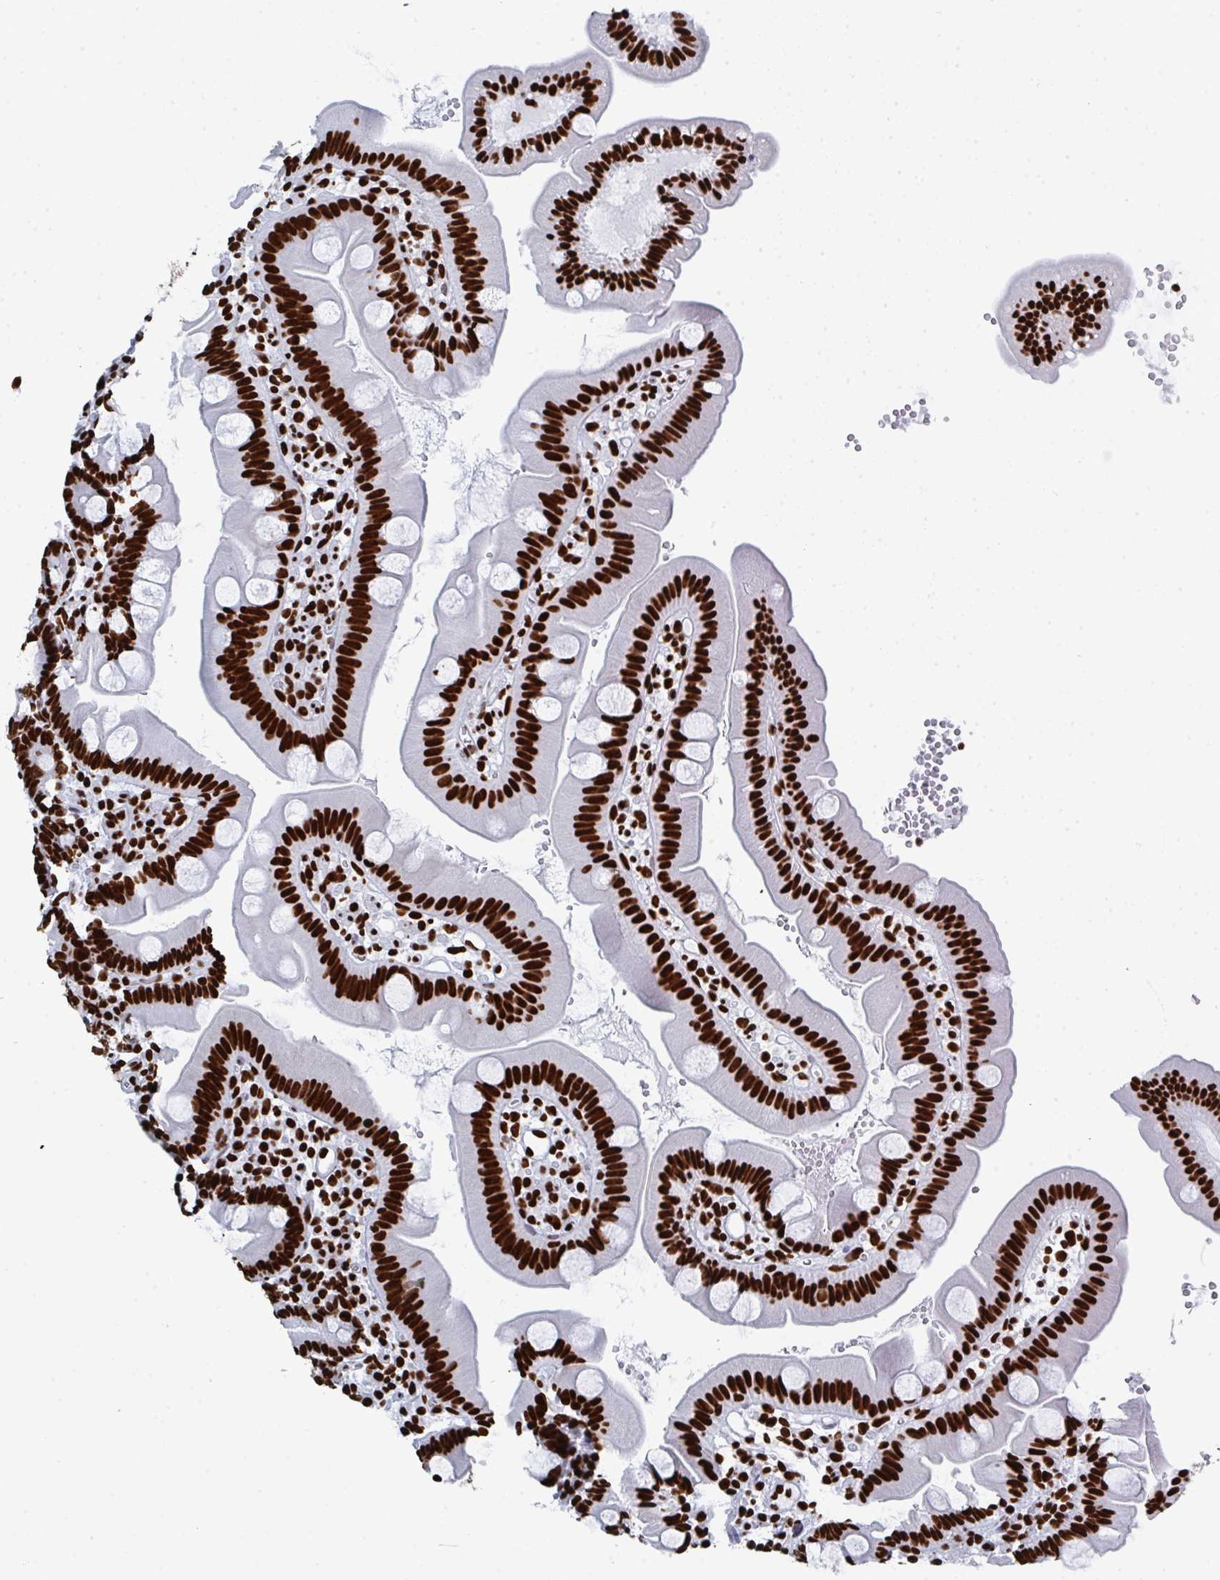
{"staining": {"intensity": "strong", "quantity": ">75%", "location": "nuclear"}, "tissue": "small intestine", "cell_type": "Glandular cells", "image_type": "normal", "snomed": [{"axis": "morphology", "description": "Normal tissue, NOS"}, {"axis": "topography", "description": "Small intestine"}], "caption": "Immunohistochemical staining of unremarkable human small intestine exhibits strong nuclear protein staining in approximately >75% of glandular cells.", "gene": "GAR1", "patient": {"sex": "female", "age": 68}}